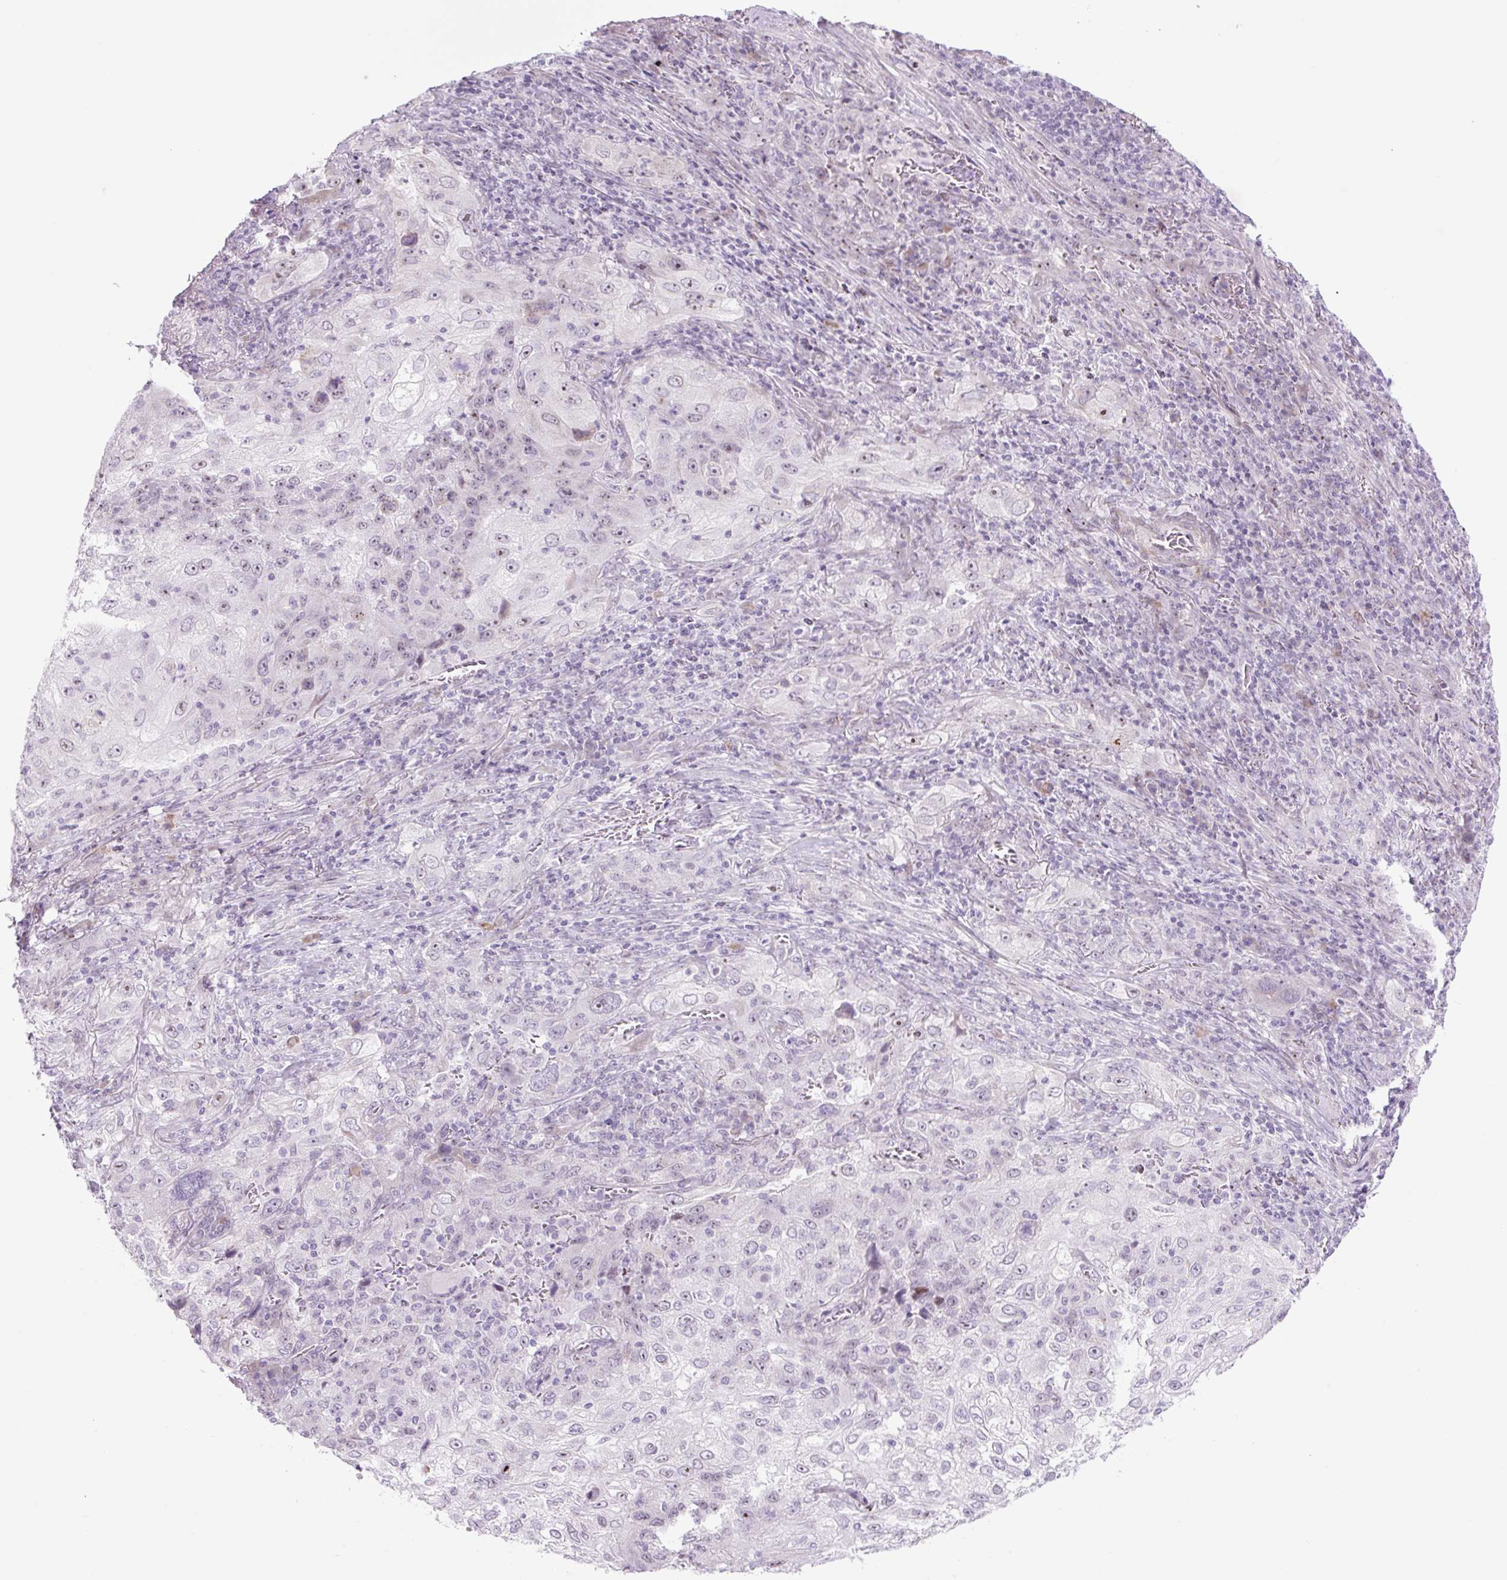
{"staining": {"intensity": "moderate", "quantity": "<25%", "location": "nuclear"}, "tissue": "lung cancer", "cell_type": "Tumor cells", "image_type": "cancer", "snomed": [{"axis": "morphology", "description": "Squamous cell carcinoma, NOS"}, {"axis": "topography", "description": "Lung"}], "caption": "Brown immunohistochemical staining in human squamous cell carcinoma (lung) exhibits moderate nuclear staining in approximately <25% of tumor cells.", "gene": "RRS1", "patient": {"sex": "female", "age": 69}}